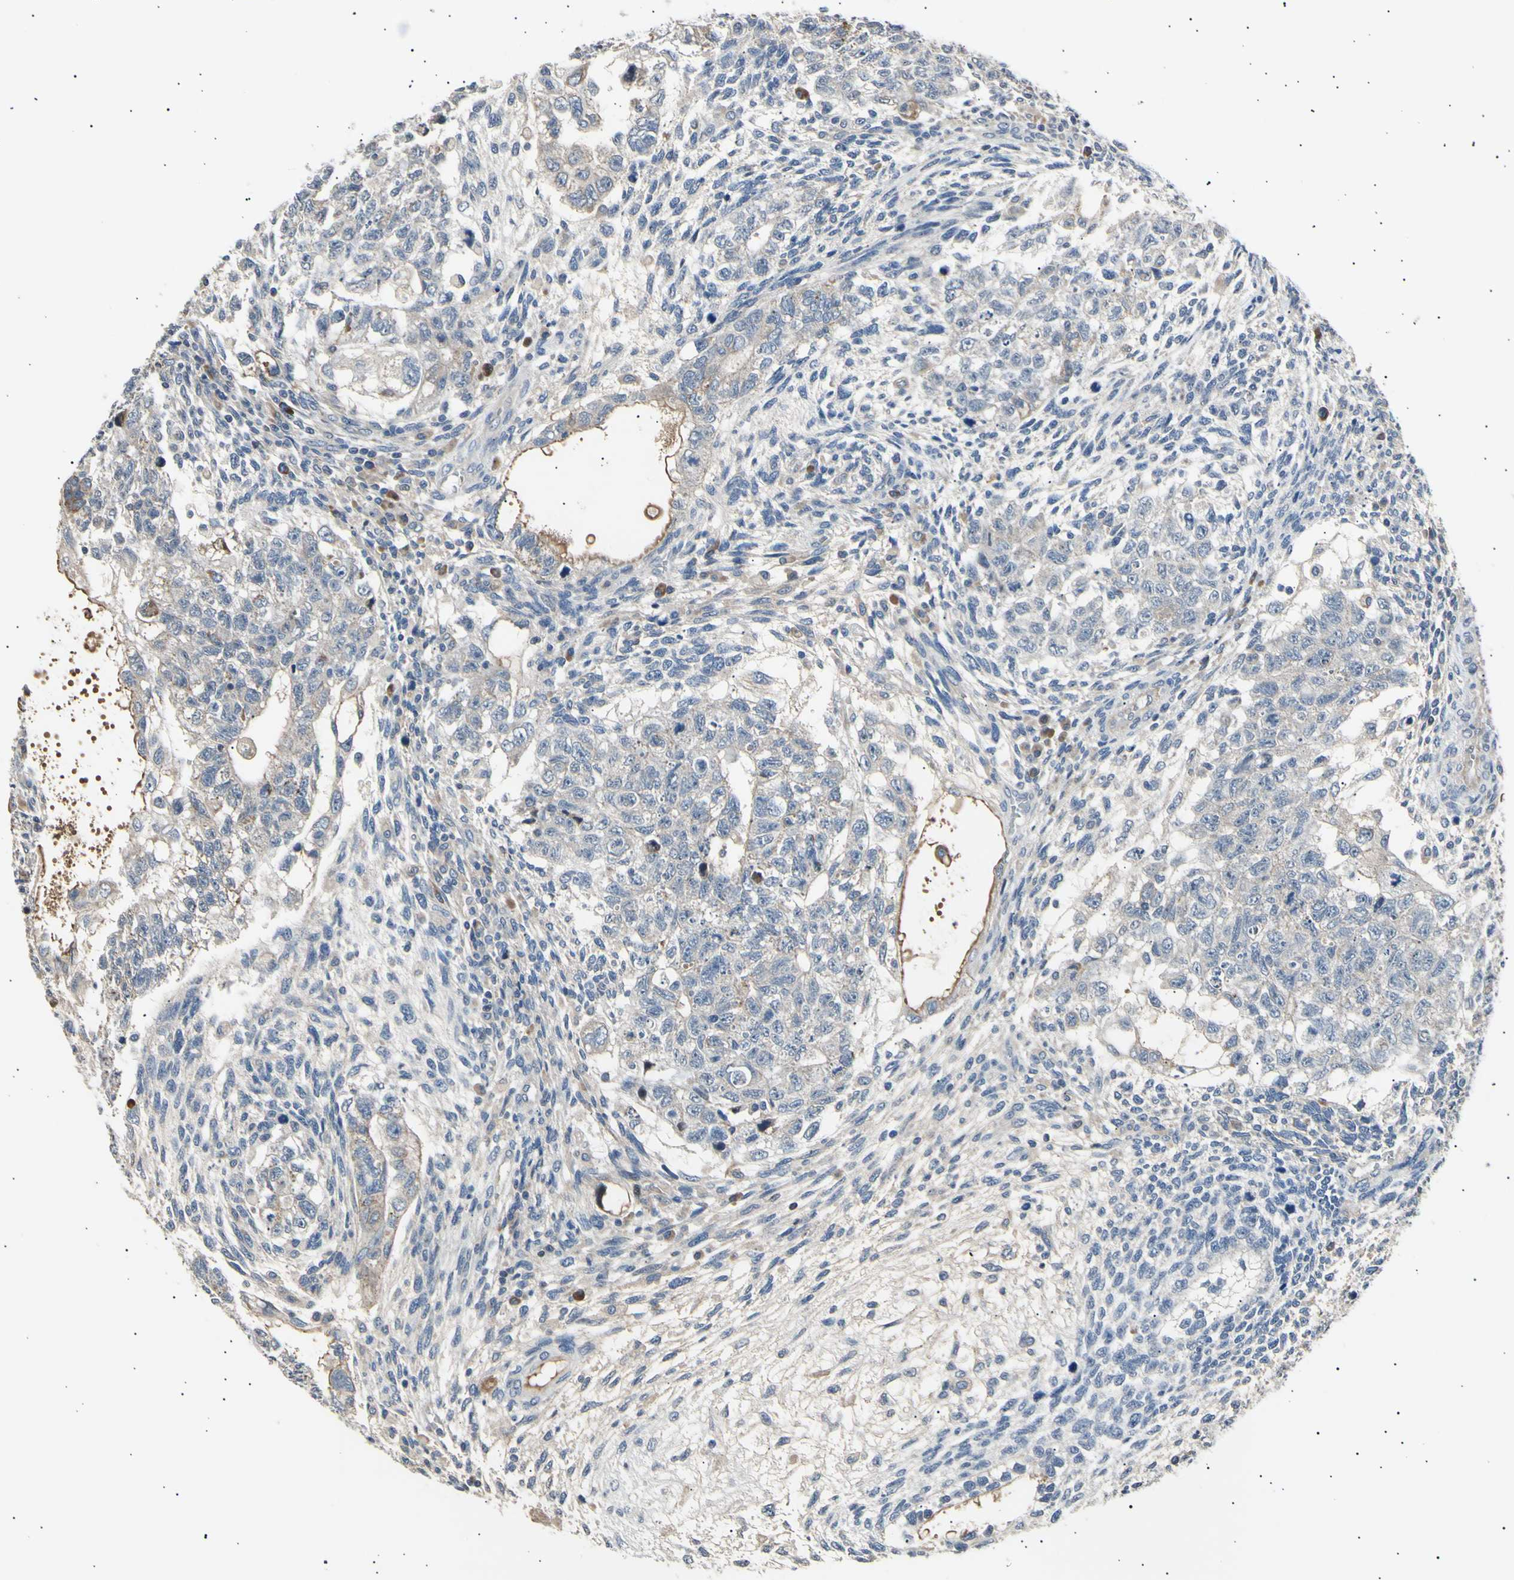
{"staining": {"intensity": "weak", "quantity": ">75%", "location": "cytoplasmic/membranous"}, "tissue": "testis cancer", "cell_type": "Tumor cells", "image_type": "cancer", "snomed": [{"axis": "morphology", "description": "Normal tissue, NOS"}, {"axis": "morphology", "description": "Carcinoma, Embryonal, NOS"}, {"axis": "topography", "description": "Testis"}], "caption": "Protein positivity by IHC displays weak cytoplasmic/membranous positivity in about >75% of tumor cells in testis embryonal carcinoma. (Brightfield microscopy of DAB IHC at high magnification).", "gene": "ITGA6", "patient": {"sex": "male", "age": 36}}